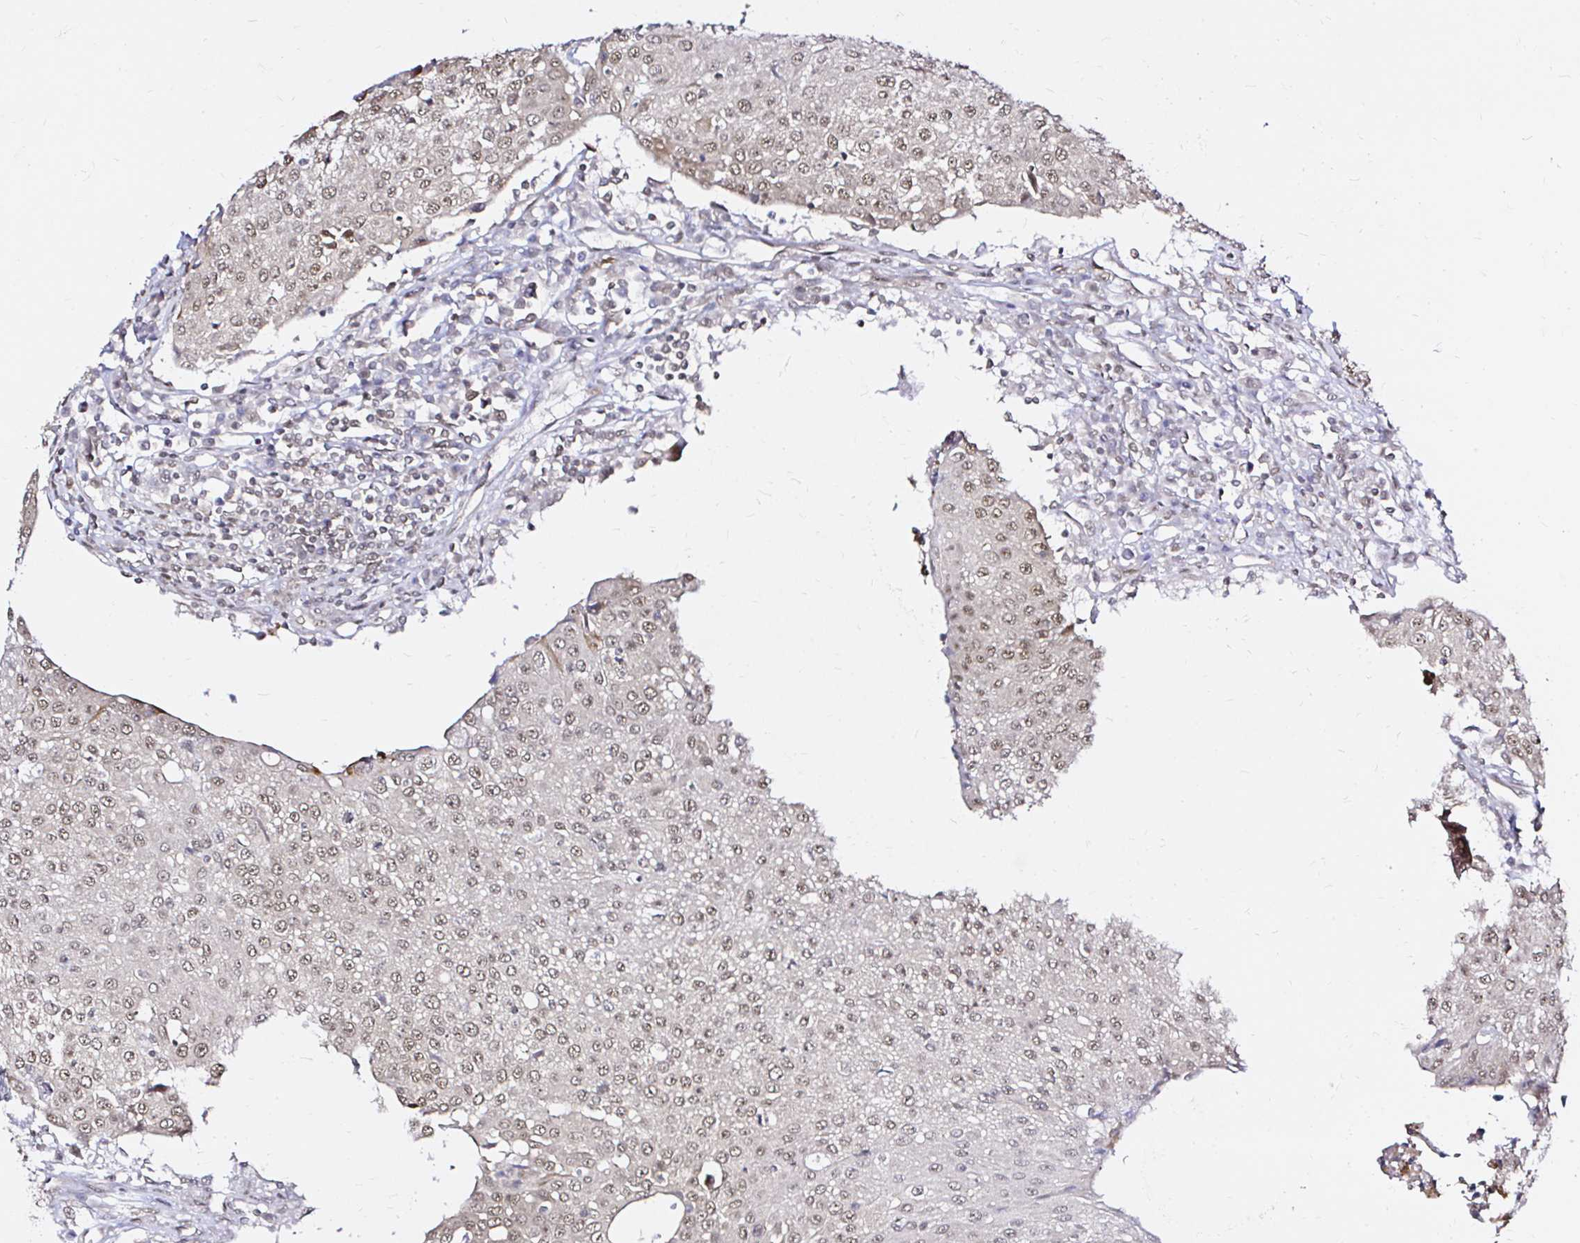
{"staining": {"intensity": "weak", "quantity": ">75%", "location": "nuclear"}, "tissue": "urothelial cancer", "cell_type": "Tumor cells", "image_type": "cancer", "snomed": [{"axis": "morphology", "description": "Urothelial carcinoma, High grade"}, {"axis": "topography", "description": "Urinary bladder"}], "caption": "Immunohistochemistry (IHC) (DAB (3,3'-diaminobenzidine)) staining of urothelial cancer reveals weak nuclear protein positivity in about >75% of tumor cells.", "gene": "SNRPC", "patient": {"sex": "female", "age": 85}}